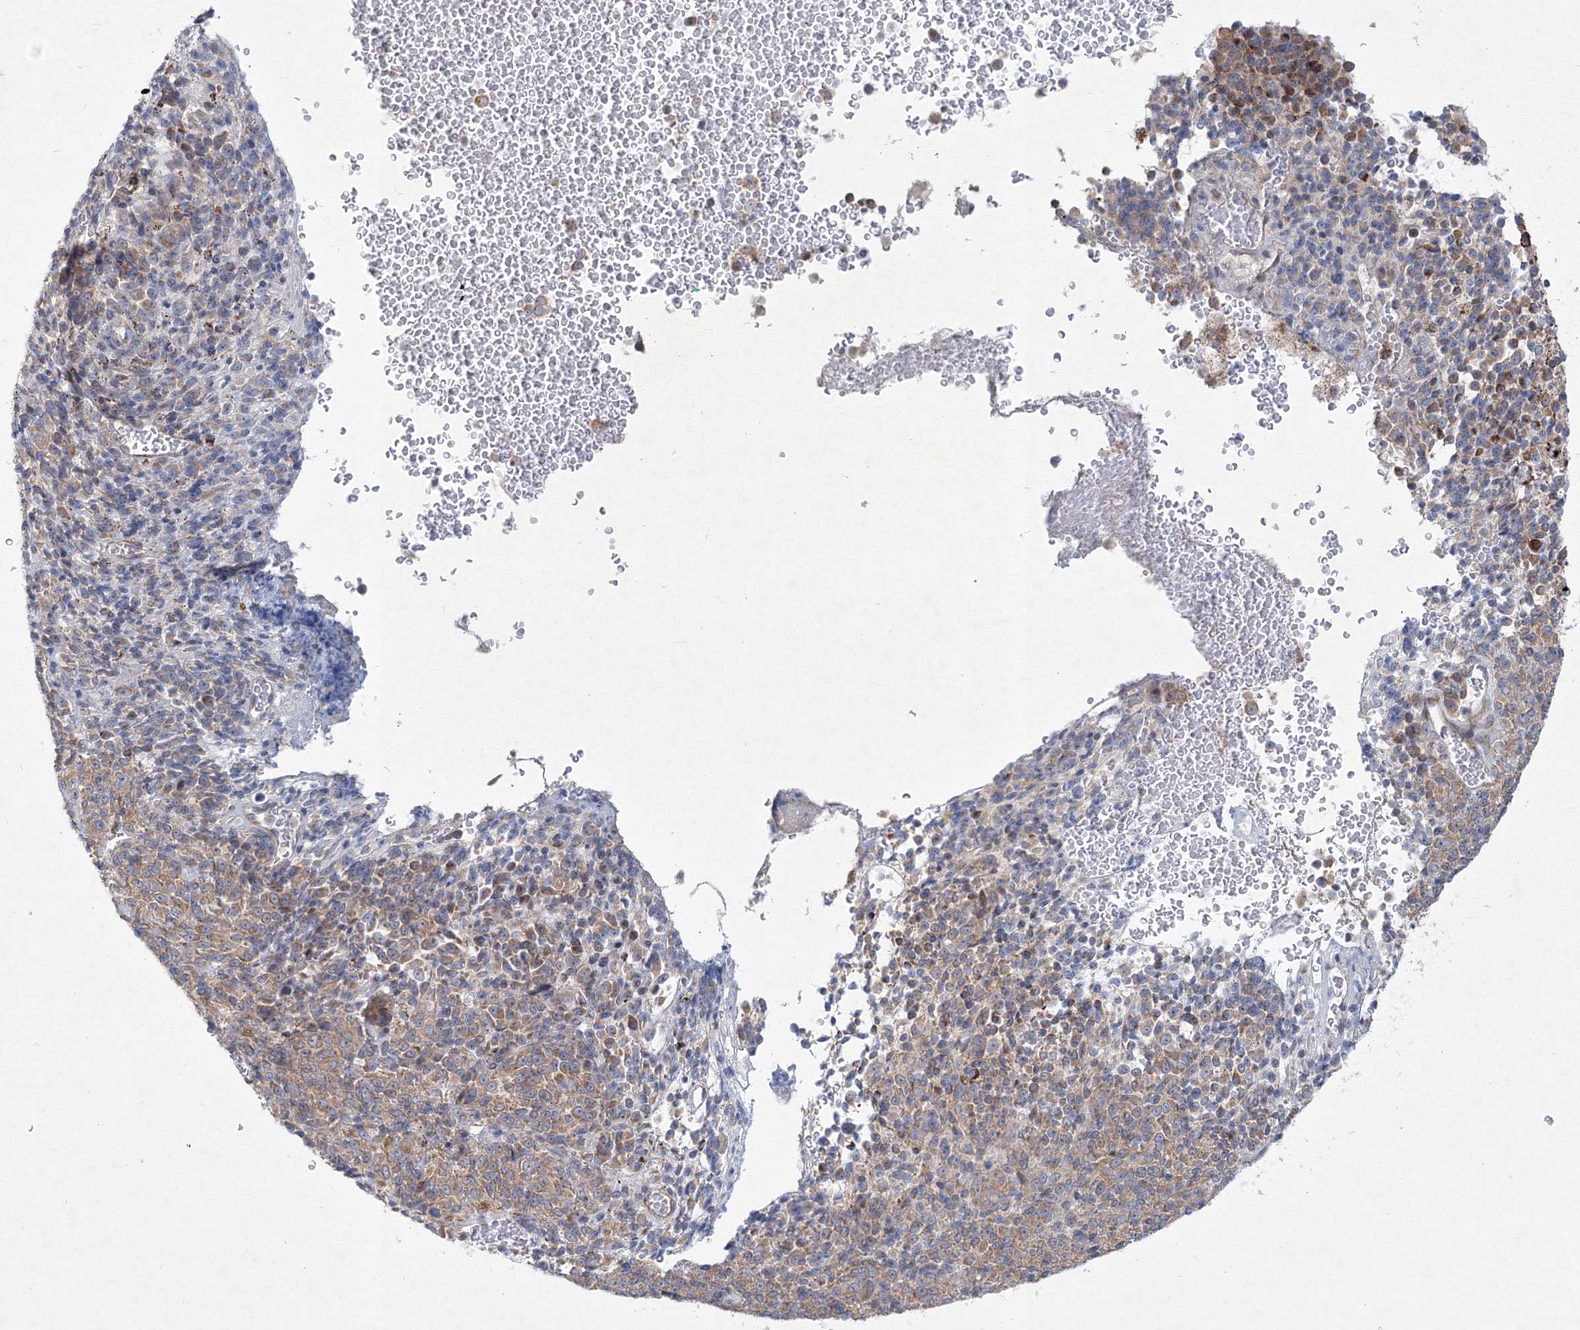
{"staining": {"intensity": "moderate", "quantity": "25%-75%", "location": "cytoplasmic/membranous"}, "tissue": "melanoma", "cell_type": "Tumor cells", "image_type": "cancer", "snomed": [{"axis": "morphology", "description": "Malignant melanoma, Metastatic site"}, {"axis": "topography", "description": "Brain"}], "caption": "IHC image of melanoma stained for a protein (brown), which exhibits medium levels of moderate cytoplasmic/membranous expression in approximately 25%-75% of tumor cells.", "gene": "WDR49", "patient": {"sex": "female", "age": 56}}